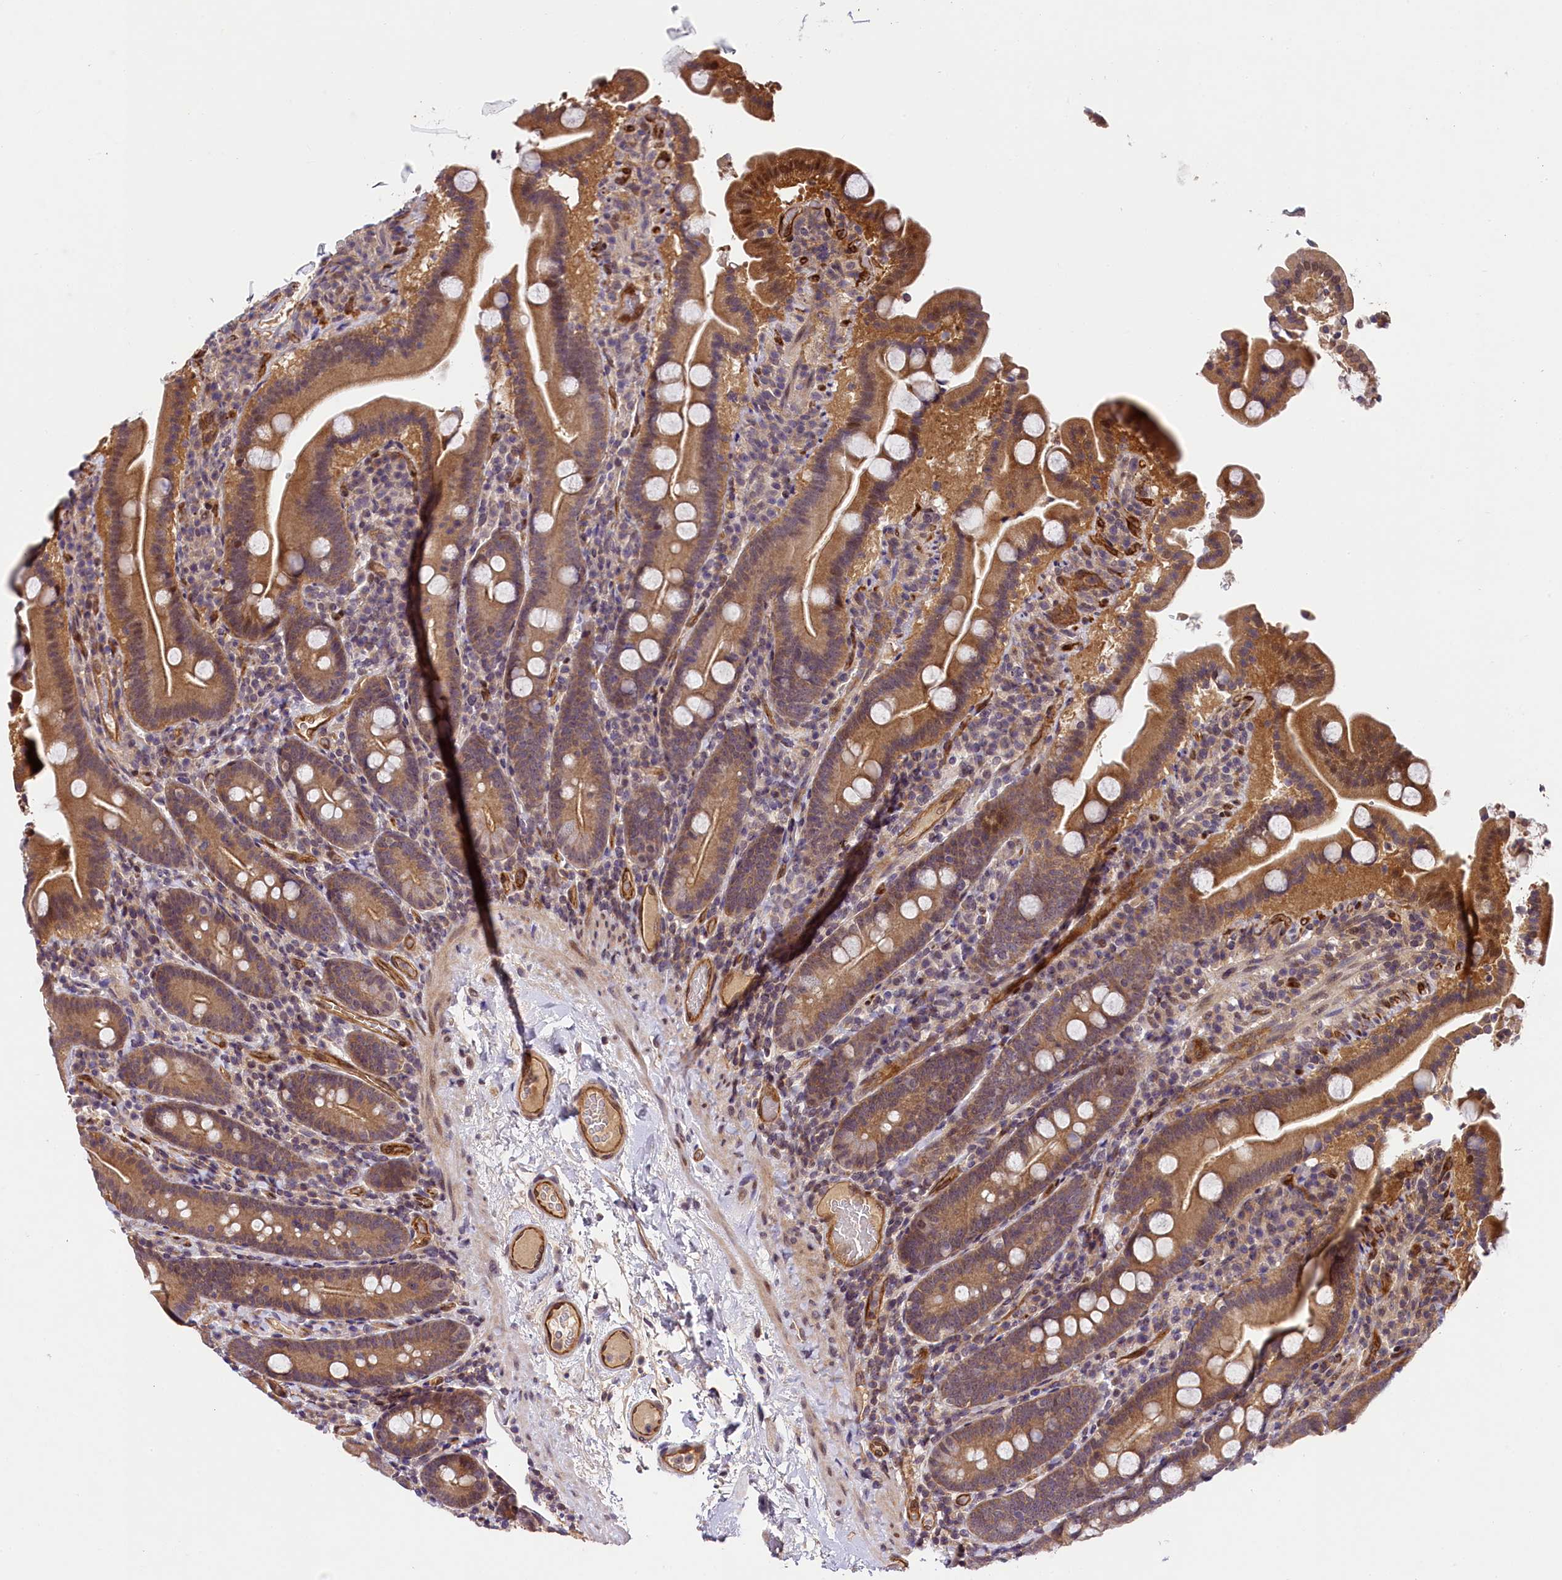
{"staining": {"intensity": "moderate", "quantity": ">75%", "location": "cytoplasmic/membranous"}, "tissue": "duodenum", "cell_type": "Glandular cells", "image_type": "normal", "snomed": [{"axis": "morphology", "description": "Normal tissue, NOS"}, {"axis": "topography", "description": "Duodenum"}], "caption": "The micrograph demonstrates staining of benign duodenum, revealing moderate cytoplasmic/membranous protein positivity (brown color) within glandular cells. The protein is shown in brown color, while the nuclei are stained blue.", "gene": "SNRK", "patient": {"sex": "male", "age": 55}}